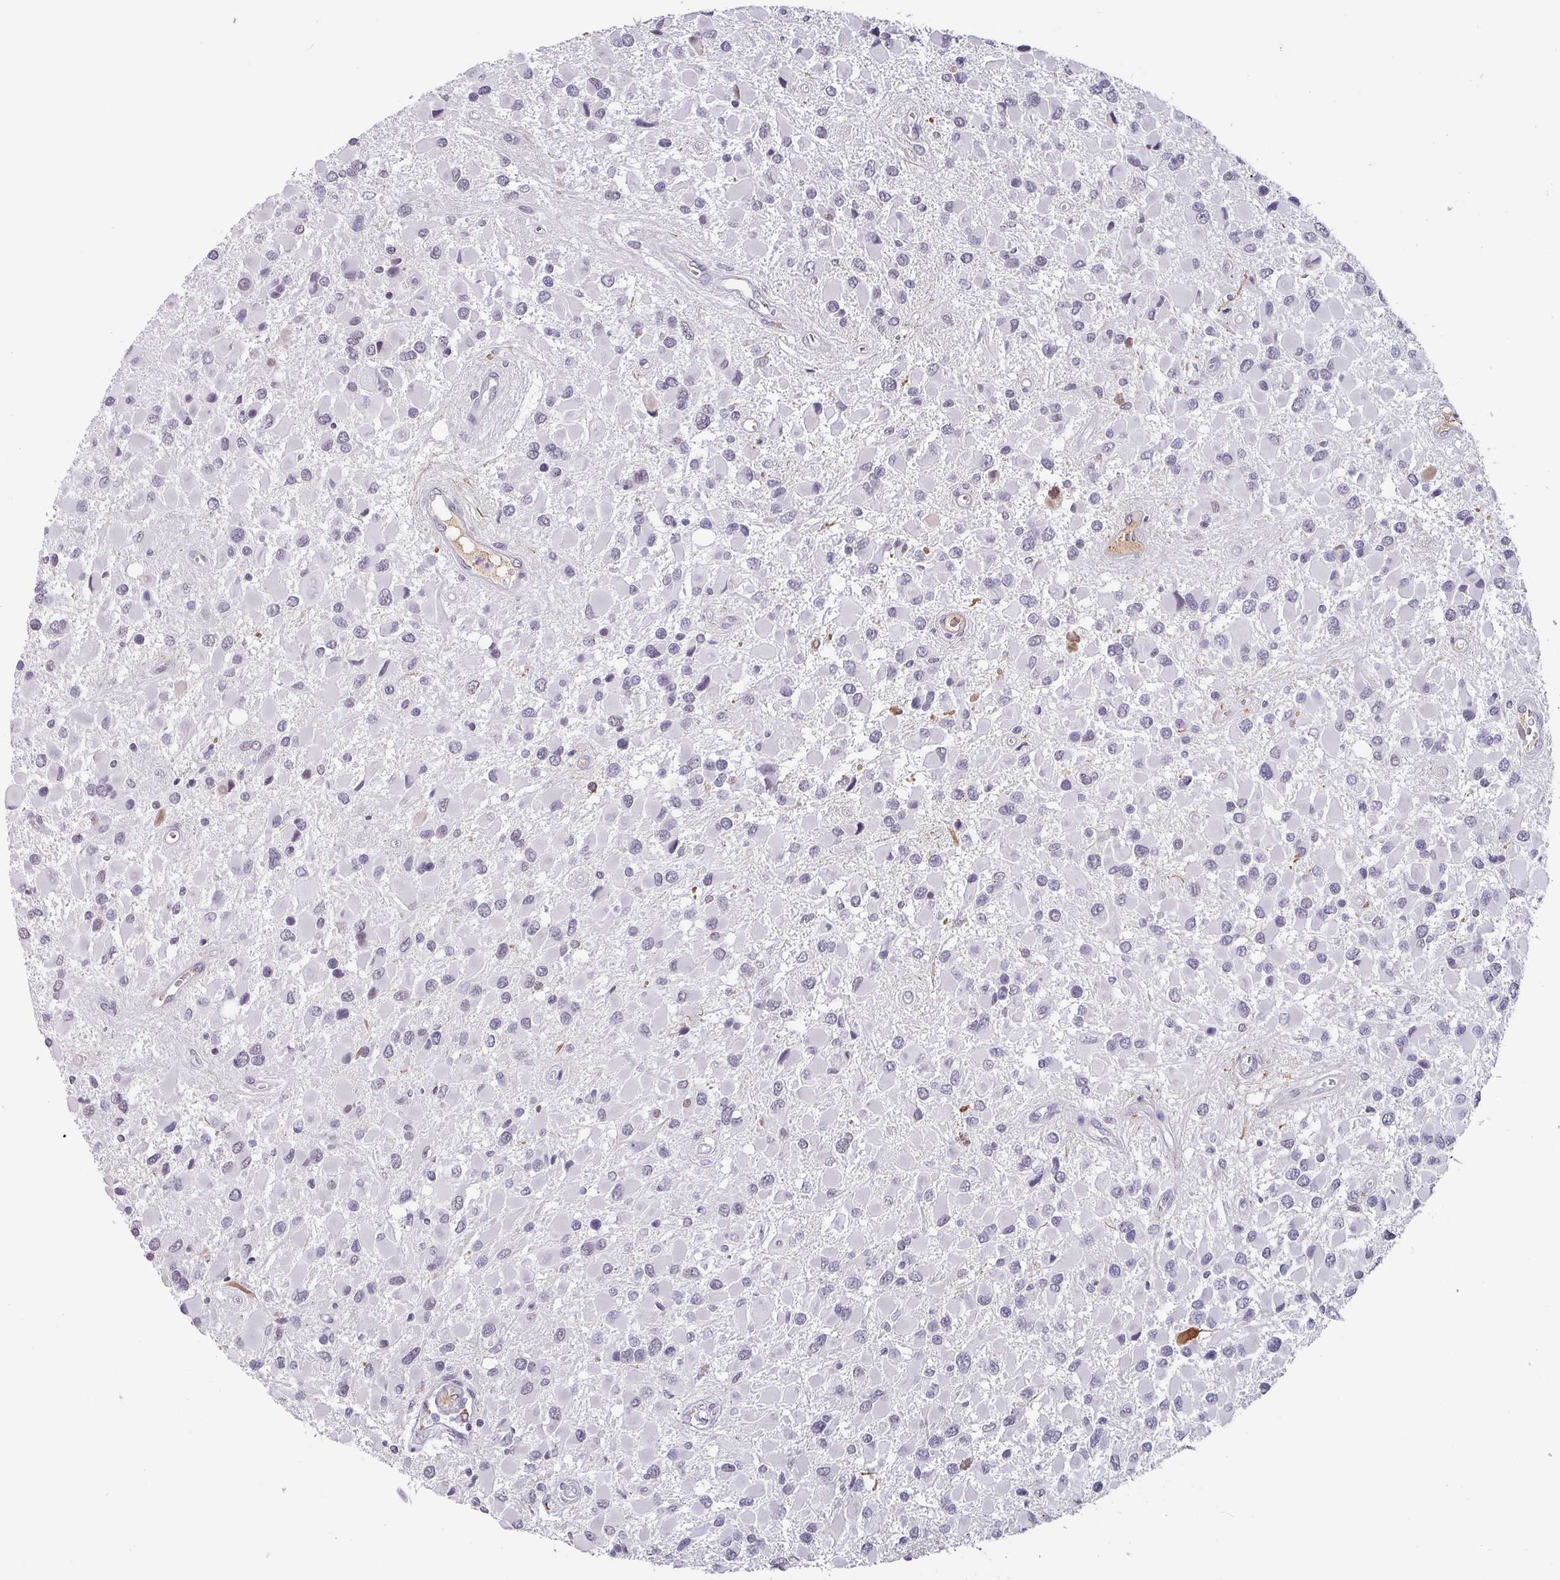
{"staining": {"intensity": "negative", "quantity": "none", "location": "none"}, "tissue": "glioma", "cell_type": "Tumor cells", "image_type": "cancer", "snomed": [{"axis": "morphology", "description": "Glioma, malignant, High grade"}, {"axis": "topography", "description": "Brain"}], "caption": "IHC histopathology image of neoplastic tissue: human malignant glioma (high-grade) stained with DAB (3,3'-diaminobenzidine) demonstrates no significant protein staining in tumor cells.", "gene": "C1QB", "patient": {"sex": "male", "age": 53}}